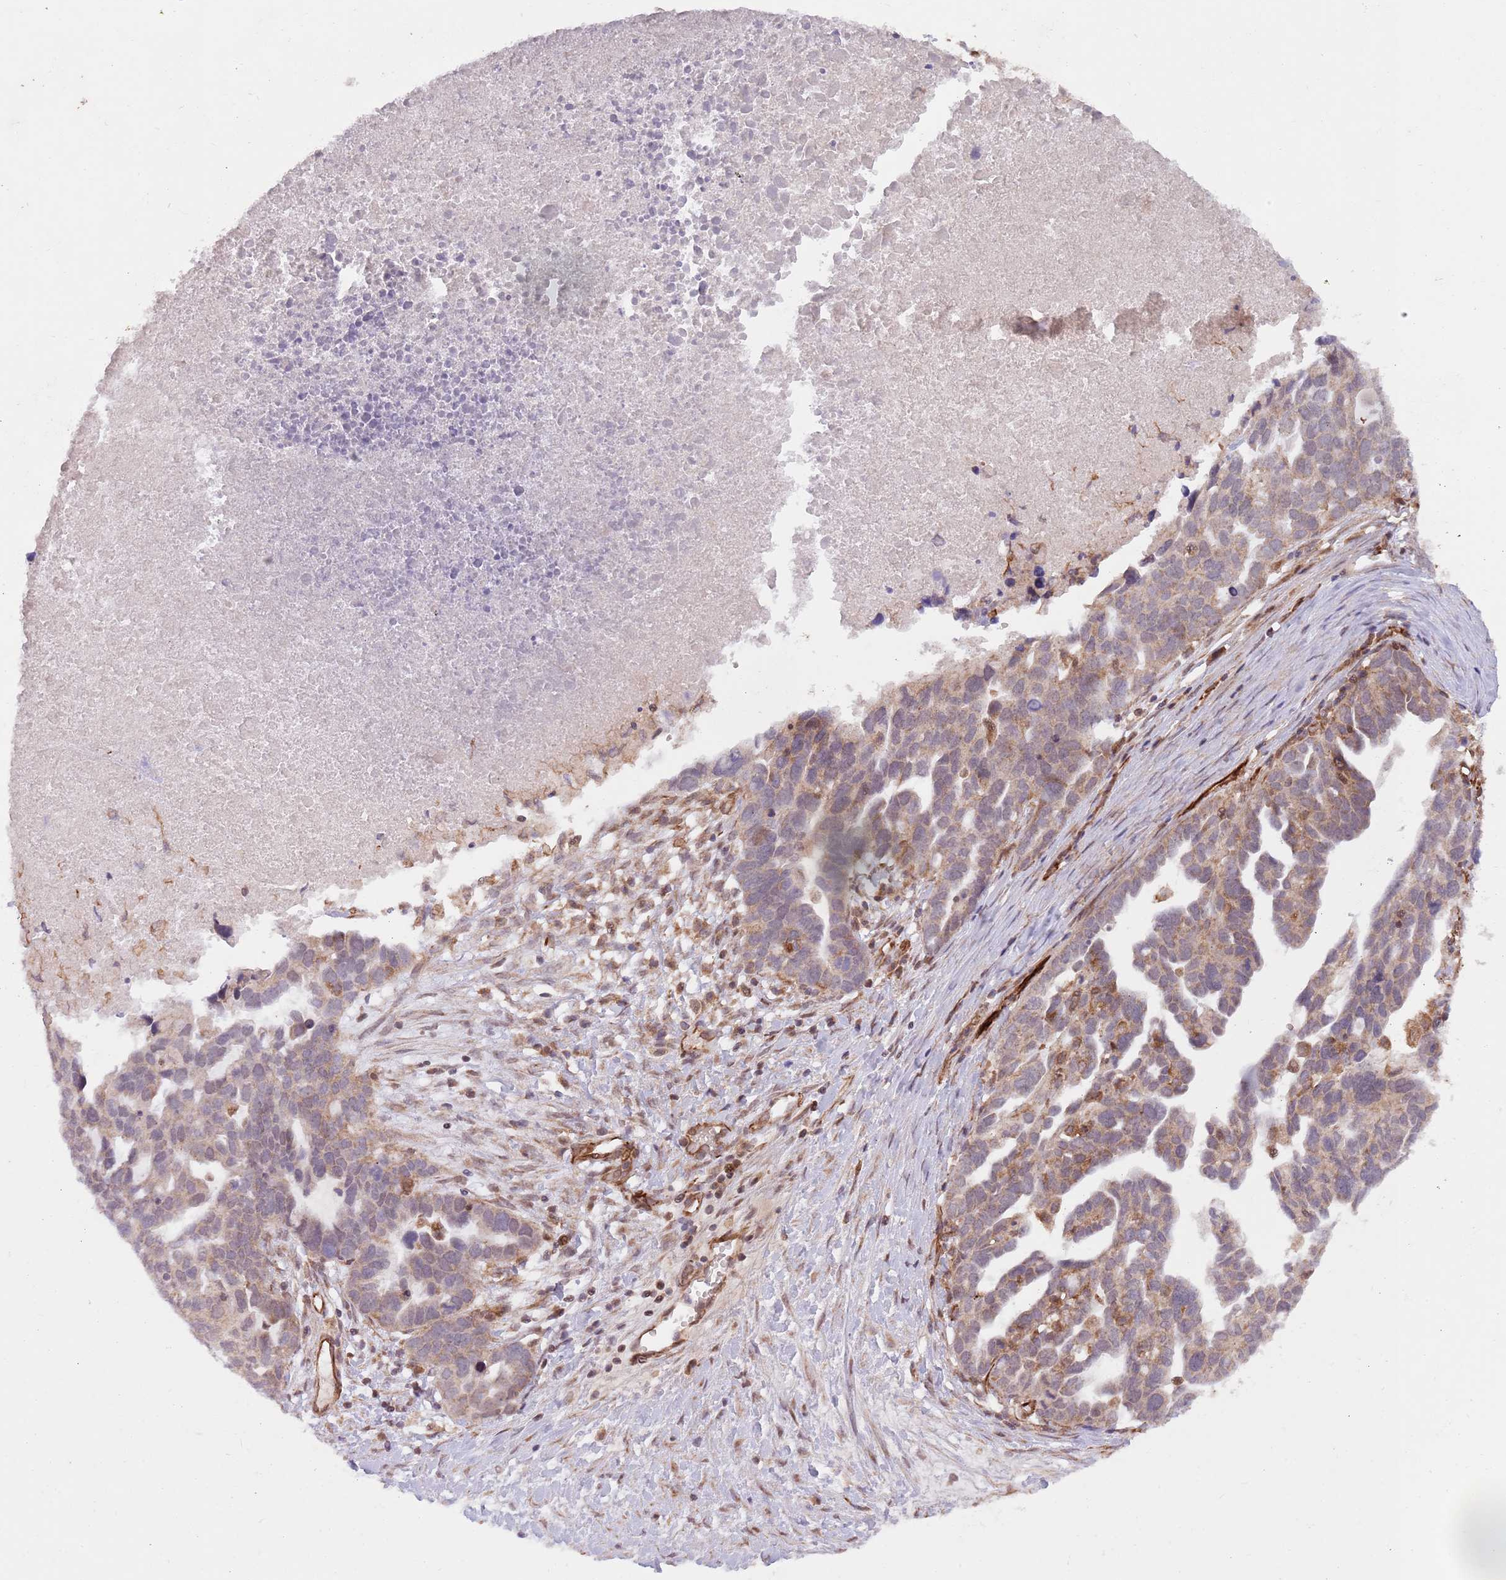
{"staining": {"intensity": "weak", "quantity": "25%-75%", "location": "cytoplasmic/membranous"}, "tissue": "ovarian cancer", "cell_type": "Tumor cells", "image_type": "cancer", "snomed": [{"axis": "morphology", "description": "Cystadenocarcinoma, serous, NOS"}, {"axis": "topography", "description": "Ovary"}], "caption": "High-power microscopy captured an immunohistochemistry (IHC) photomicrograph of ovarian serous cystadenocarcinoma, revealing weak cytoplasmic/membranous positivity in approximately 25%-75% of tumor cells. Immunohistochemistry stains the protein of interest in brown and the nuclei are stained blue.", "gene": "CHD9", "patient": {"sex": "female", "age": 54}}